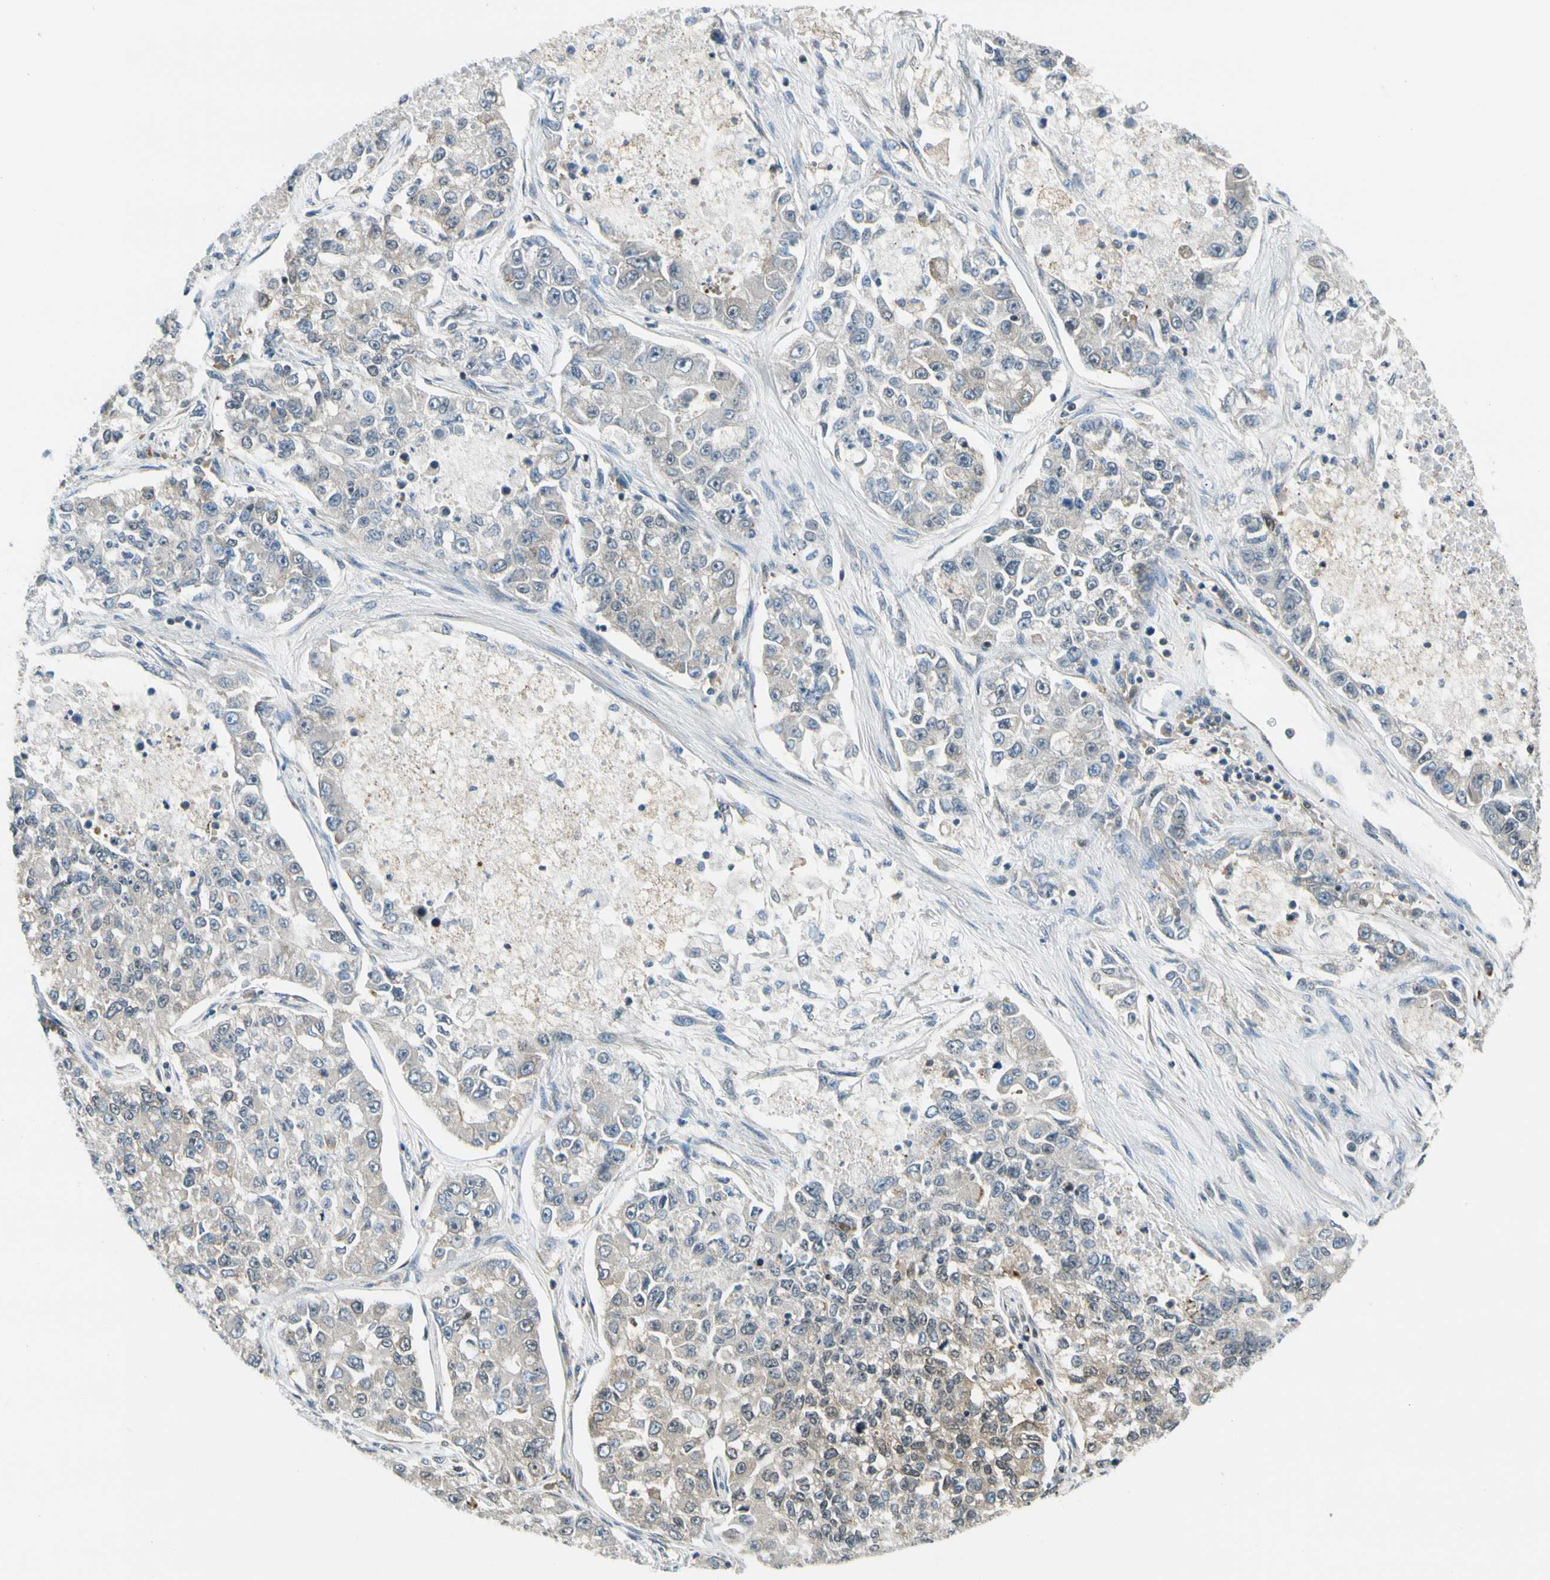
{"staining": {"intensity": "weak", "quantity": "<25%", "location": "cytoplasmic/membranous"}, "tissue": "lung cancer", "cell_type": "Tumor cells", "image_type": "cancer", "snomed": [{"axis": "morphology", "description": "Adenocarcinoma, NOS"}, {"axis": "topography", "description": "Lung"}], "caption": "Adenocarcinoma (lung) was stained to show a protein in brown. There is no significant expression in tumor cells.", "gene": "DAXX", "patient": {"sex": "male", "age": 49}}